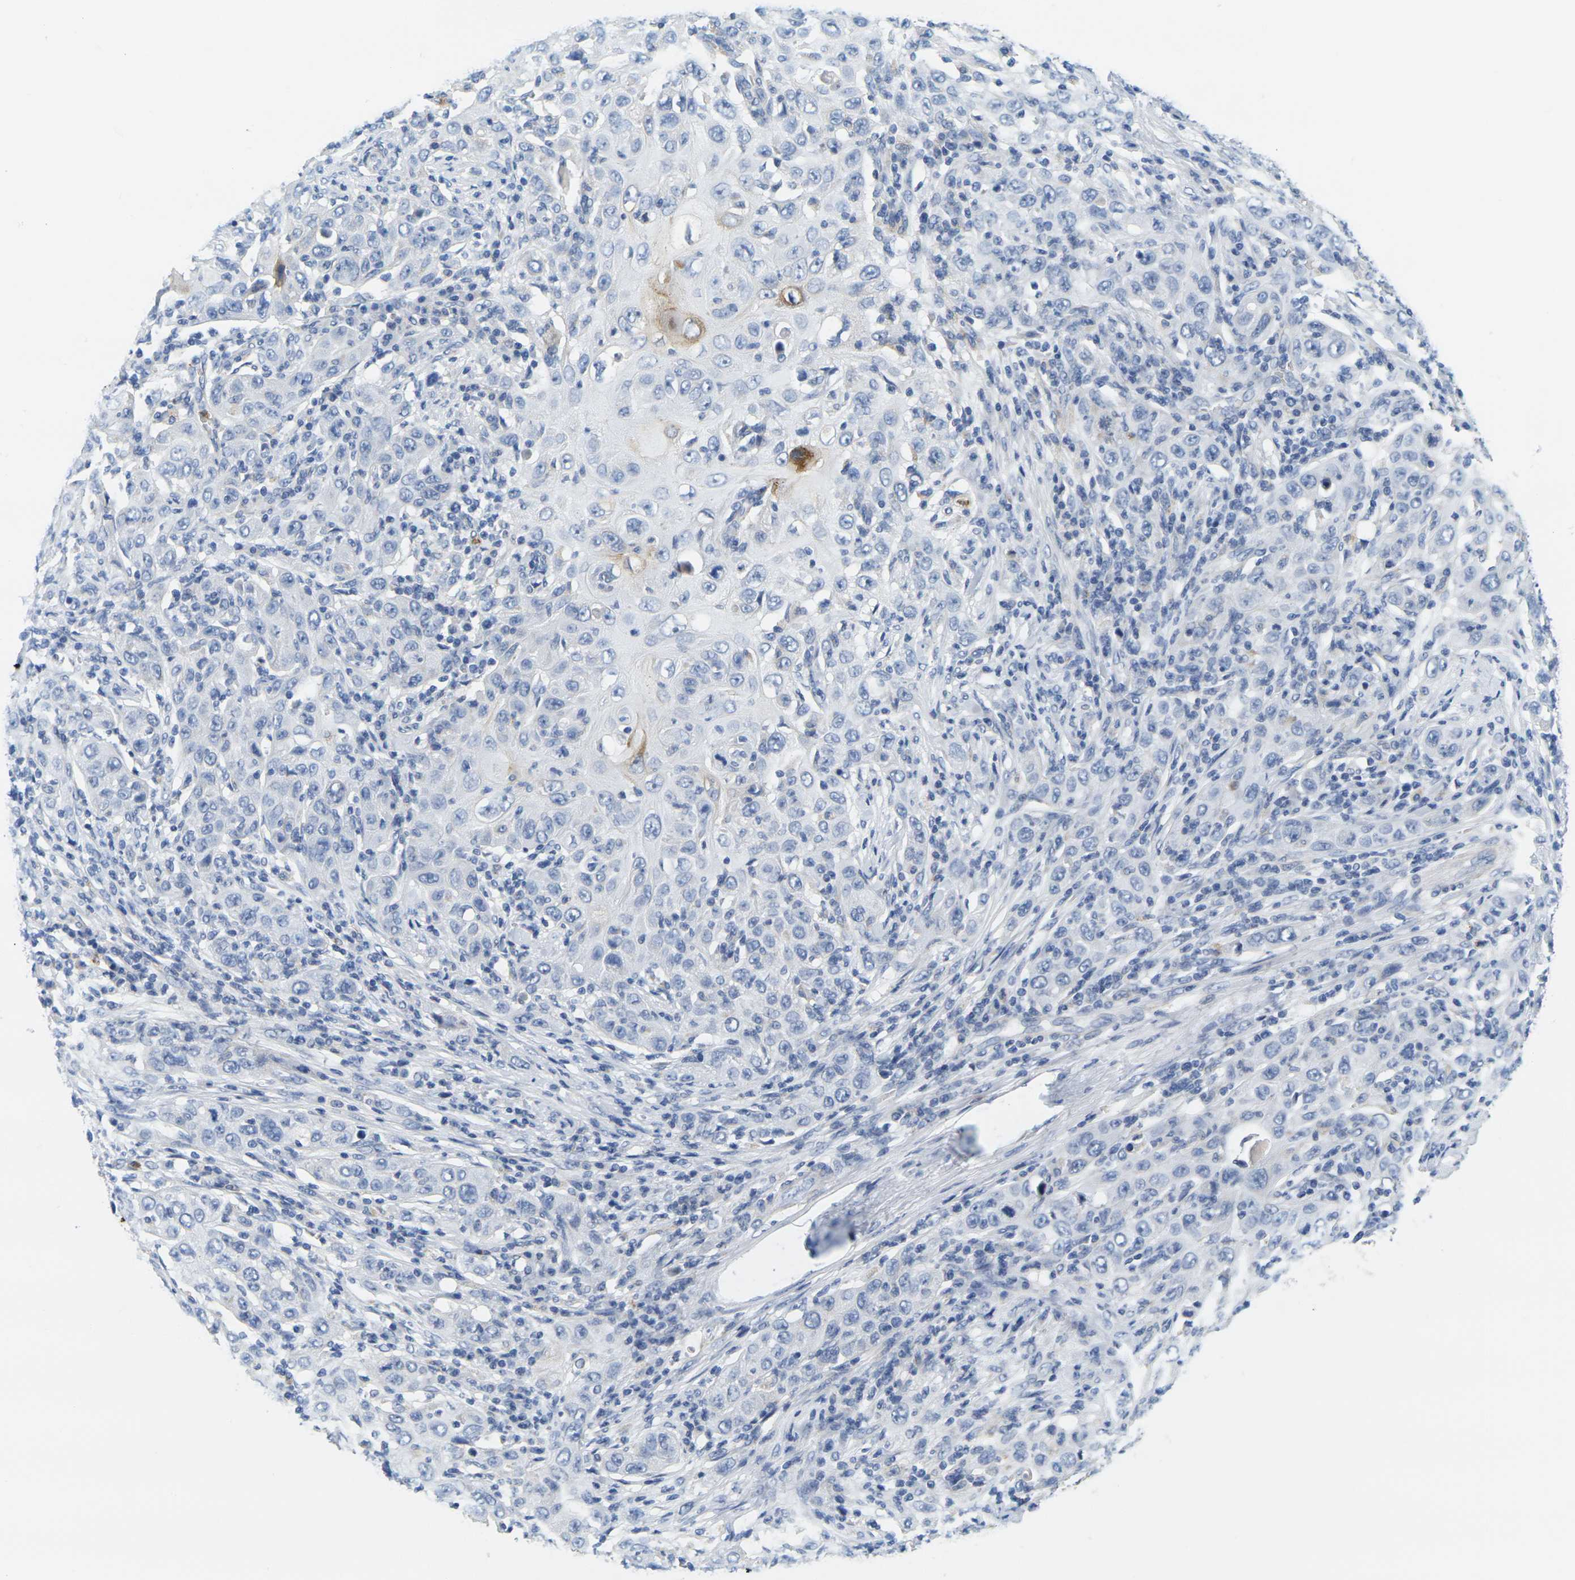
{"staining": {"intensity": "negative", "quantity": "none", "location": "none"}, "tissue": "skin cancer", "cell_type": "Tumor cells", "image_type": "cancer", "snomed": [{"axis": "morphology", "description": "Squamous cell carcinoma, NOS"}, {"axis": "topography", "description": "Skin"}], "caption": "DAB (3,3'-diaminobenzidine) immunohistochemical staining of human skin cancer (squamous cell carcinoma) exhibits no significant expression in tumor cells. (DAB (3,3'-diaminobenzidine) immunohistochemistry (IHC), high magnification).", "gene": "KLK5", "patient": {"sex": "female", "age": 88}}